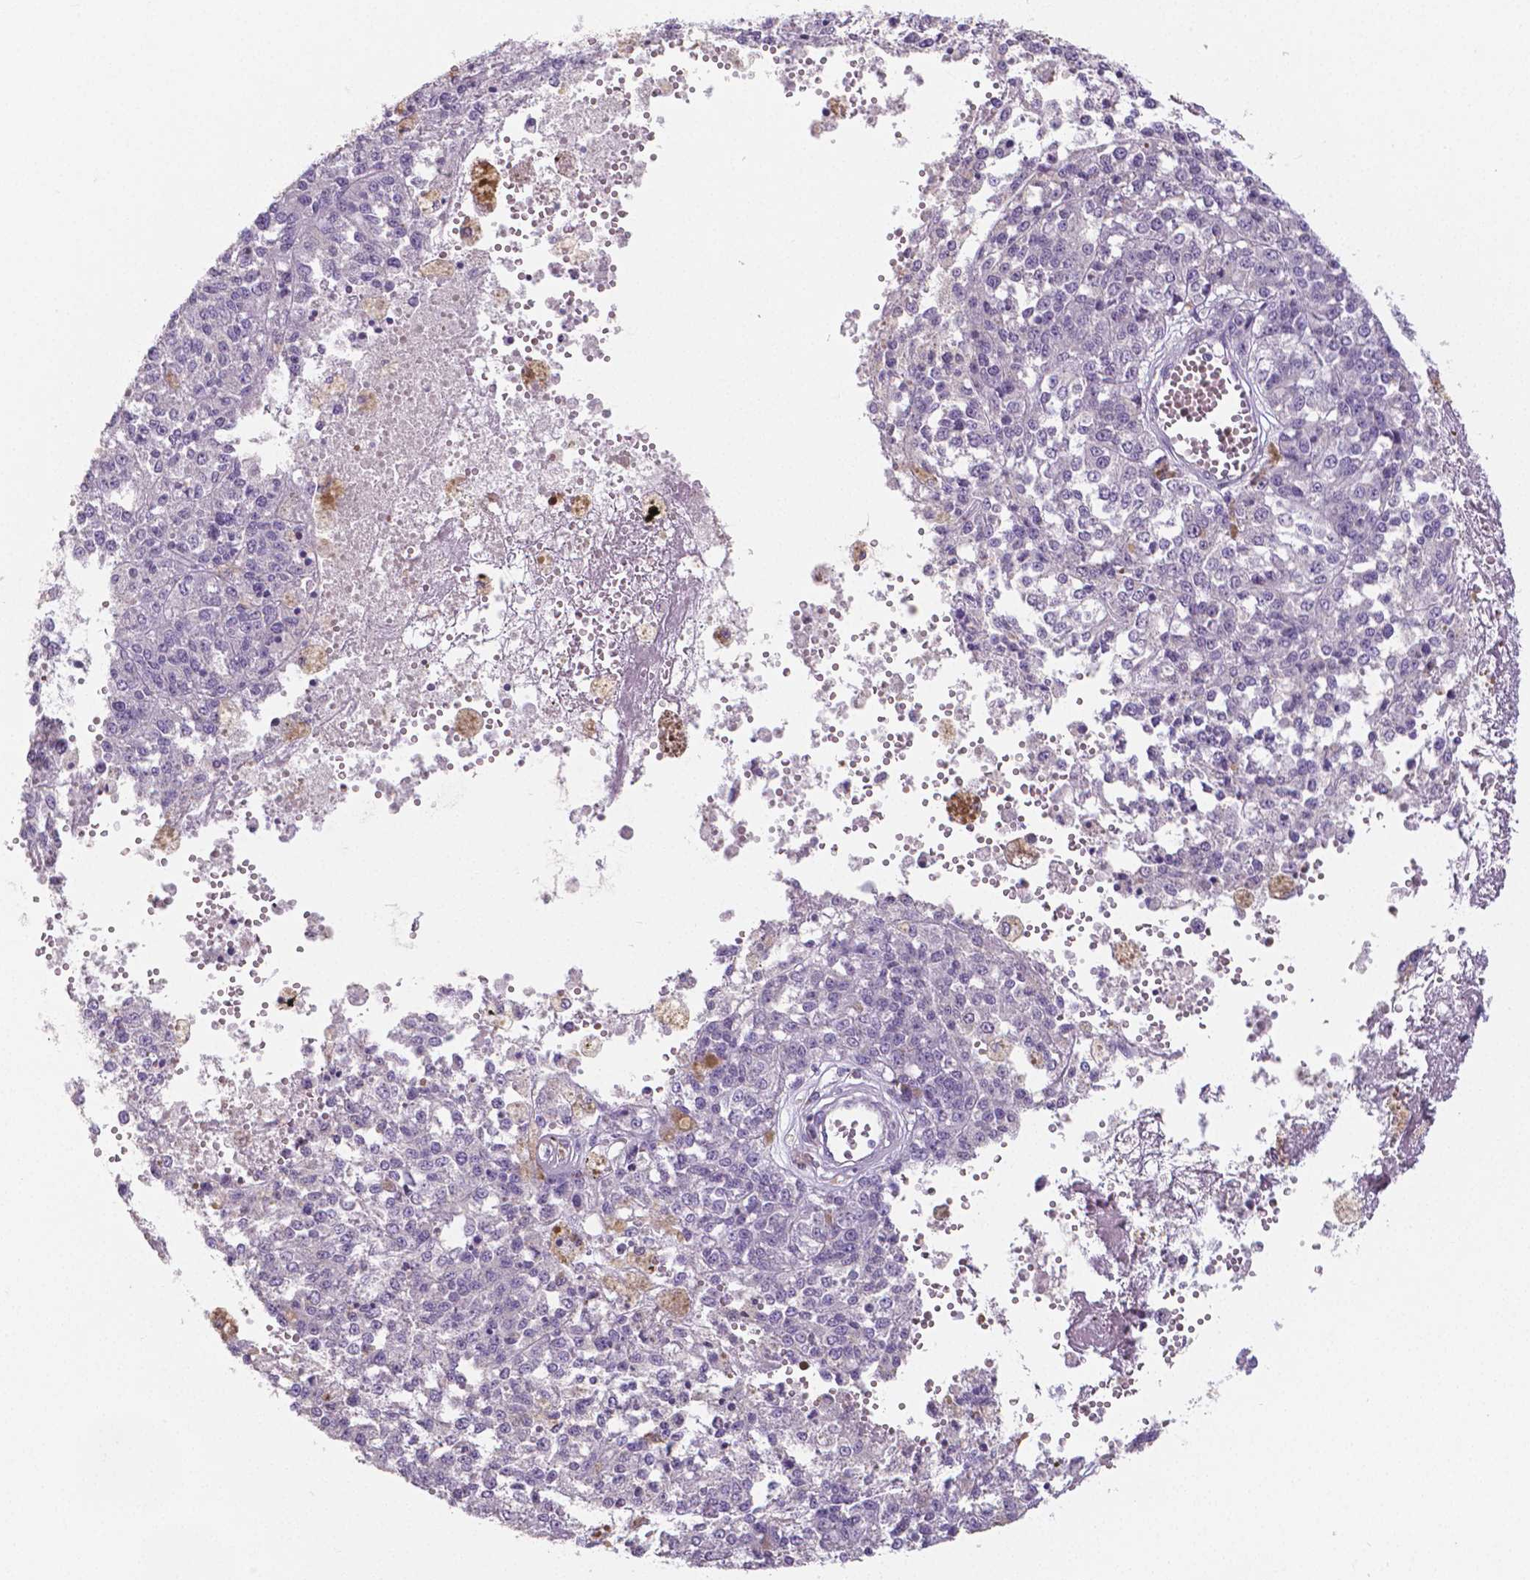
{"staining": {"intensity": "negative", "quantity": "none", "location": "none"}, "tissue": "melanoma", "cell_type": "Tumor cells", "image_type": "cancer", "snomed": [{"axis": "morphology", "description": "Malignant melanoma, Metastatic site"}, {"axis": "topography", "description": "Lymph node"}], "caption": "Tumor cells are negative for protein expression in human malignant melanoma (metastatic site).", "gene": "CRMP1", "patient": {"sex": "female", "age": 64}}